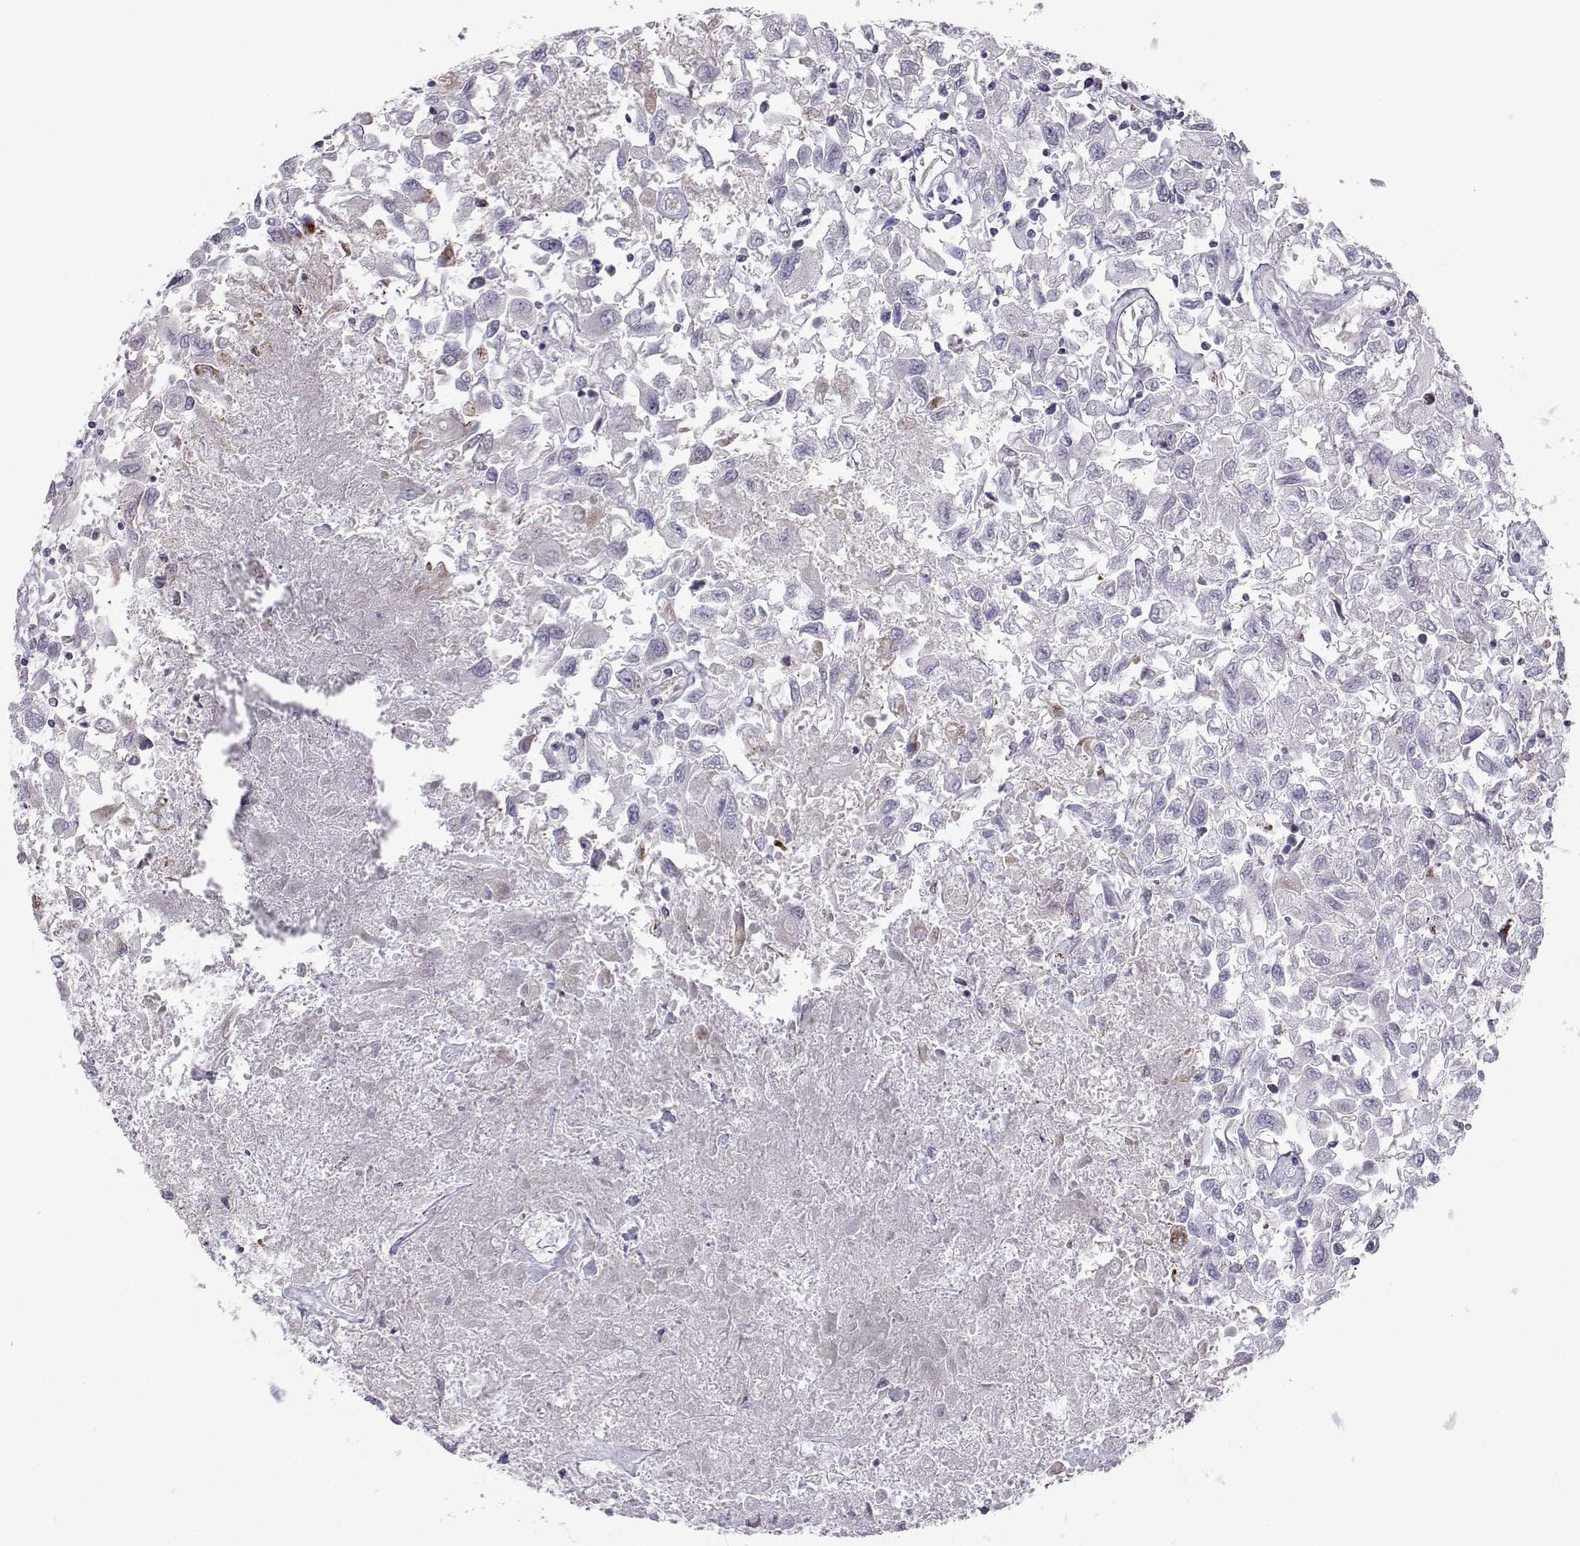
{"staining": {"intensity": "negative", "quantity": "none", "location": "none"}, "tissue": "renal cancer", "cell_type": "Tumor cells", "image_type": "cancer", "snomed": [{"axis": "morphology", "description": "Adenocarcinoma, NOS"}, {"axis": "topography", "description": "Kidney"}], "caption": "Immunohistochemistry (IHC) micrograph of human adenocarcinoma (renal) stained for a protein (brown), which shows no expression in tumor cells.", "gene": "NECAB3", "patient": {"sex": "female", "age": 76}}